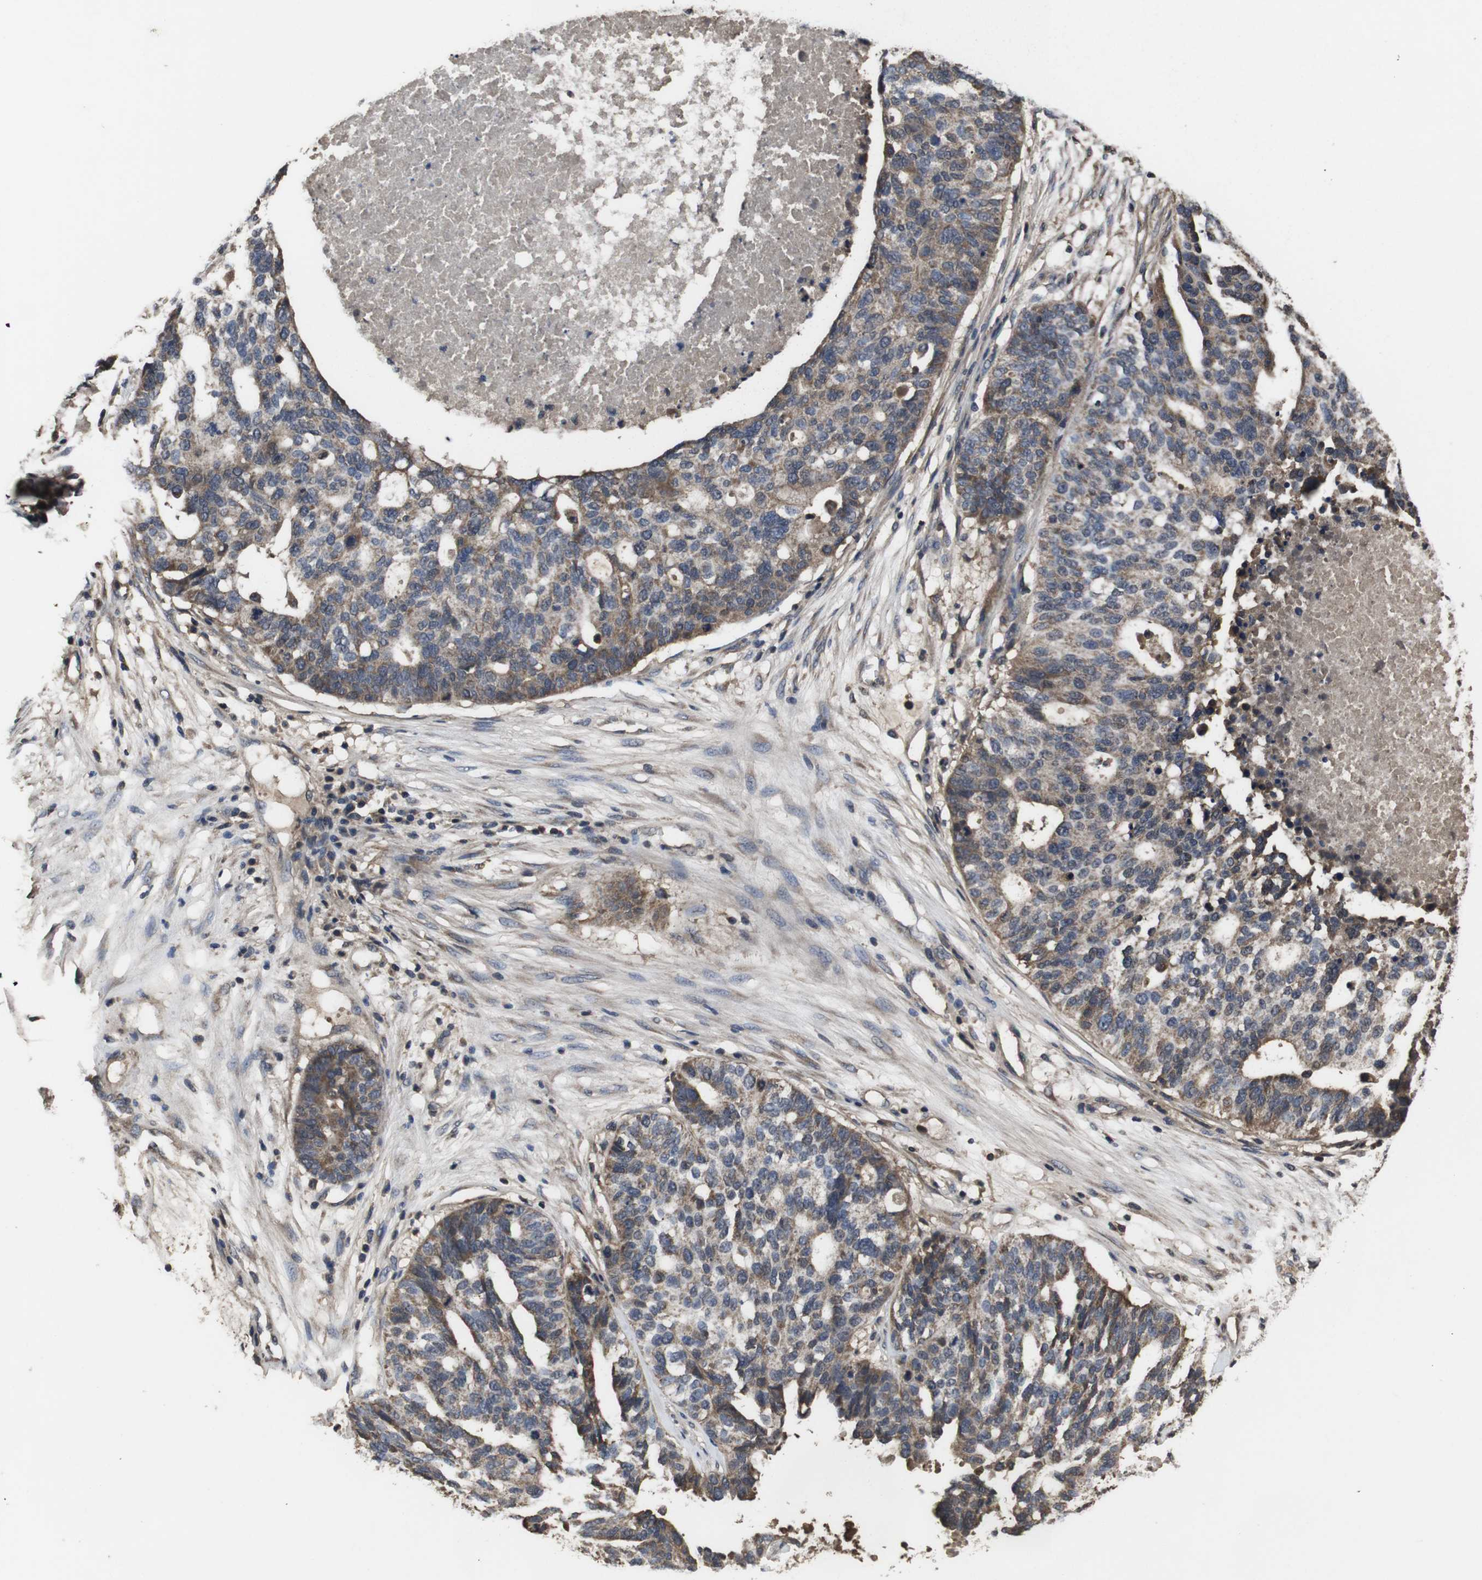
{"staining": {"intensity": "moderate", "quantity": "25%-75%", "location": "cytoplasmic/membranous"}, "tissue": "ovarian cancer", "cell_type": "Tumor cells", "image_type": "cancer", "snomed": [{"axis": "morphology", "description": "Cystadenocarcinoma, serous, NOS"}, {"axis": "topography", "description": "Ovary"}], "caption": "Protein staining by immunohistochemistry demonstrates moderate cytoplasmic/membranous expression in about 25%-75% of tumor cells in ovarian cancer (serous cystadenocarcinoma). Using DAB (3,3'-diaminobenzidine) (brown) and hematoxylin (blue) stains, captured at high magnification using brightfield microscopy.", "gene": "CXCL11", "patient": {"sex": "female", "age": 59}}